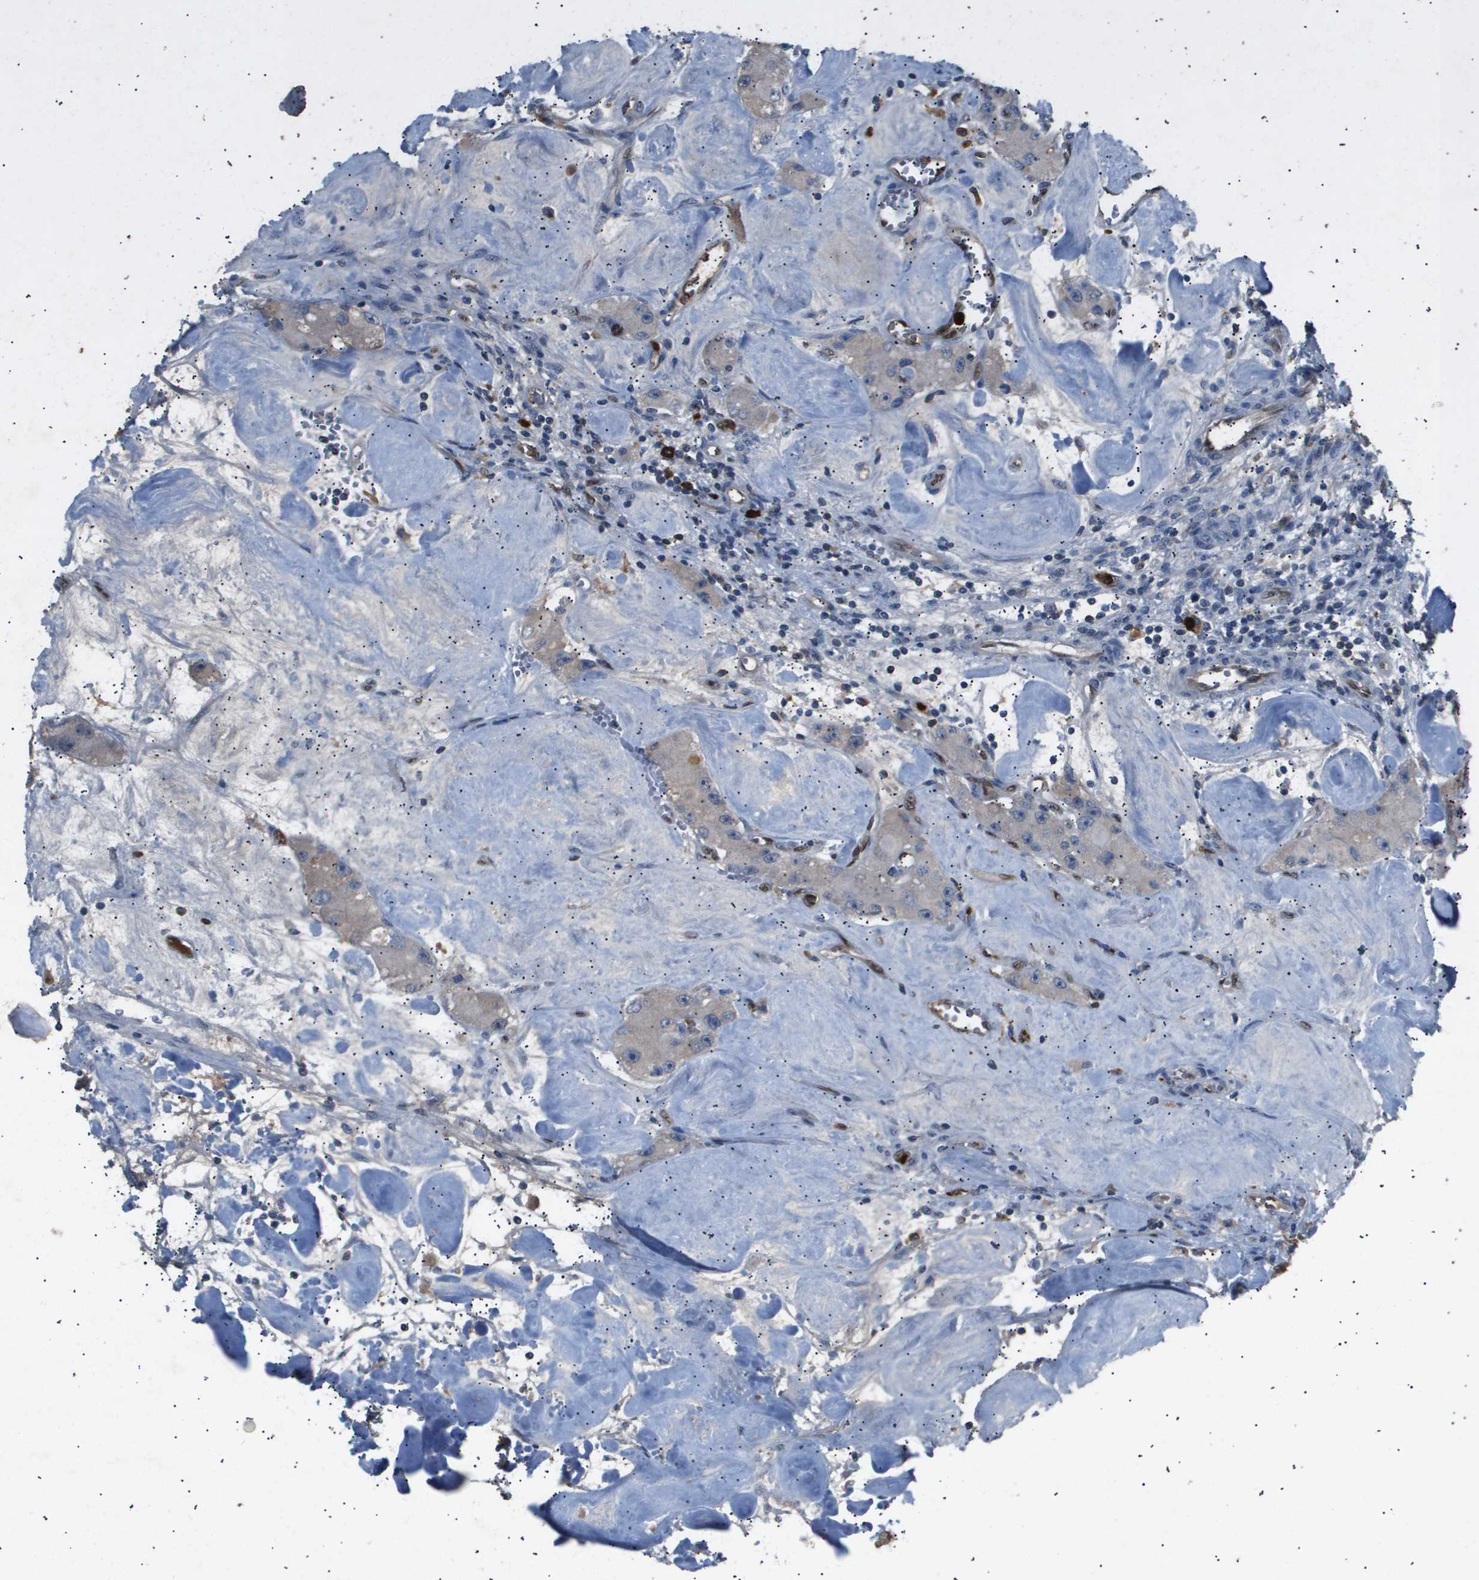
{"staining": {"intensity": "negative", "quantity": "none", "location": "none"}, "tissue": "carcinoid", "cell_type": "Tumor cells", "image_type": "cancer", "snomed": [{"axis": "morphology", "description": "Carcinoid, malignant, NOS"}, {"axis": "topography", "description": "Pancreas"}], "caption": "Protein analysis of malignant carcinoid shows no significant expression in tumor cells.", "gene": "ERG", "patient": {"sex": "male", "age": 41}}